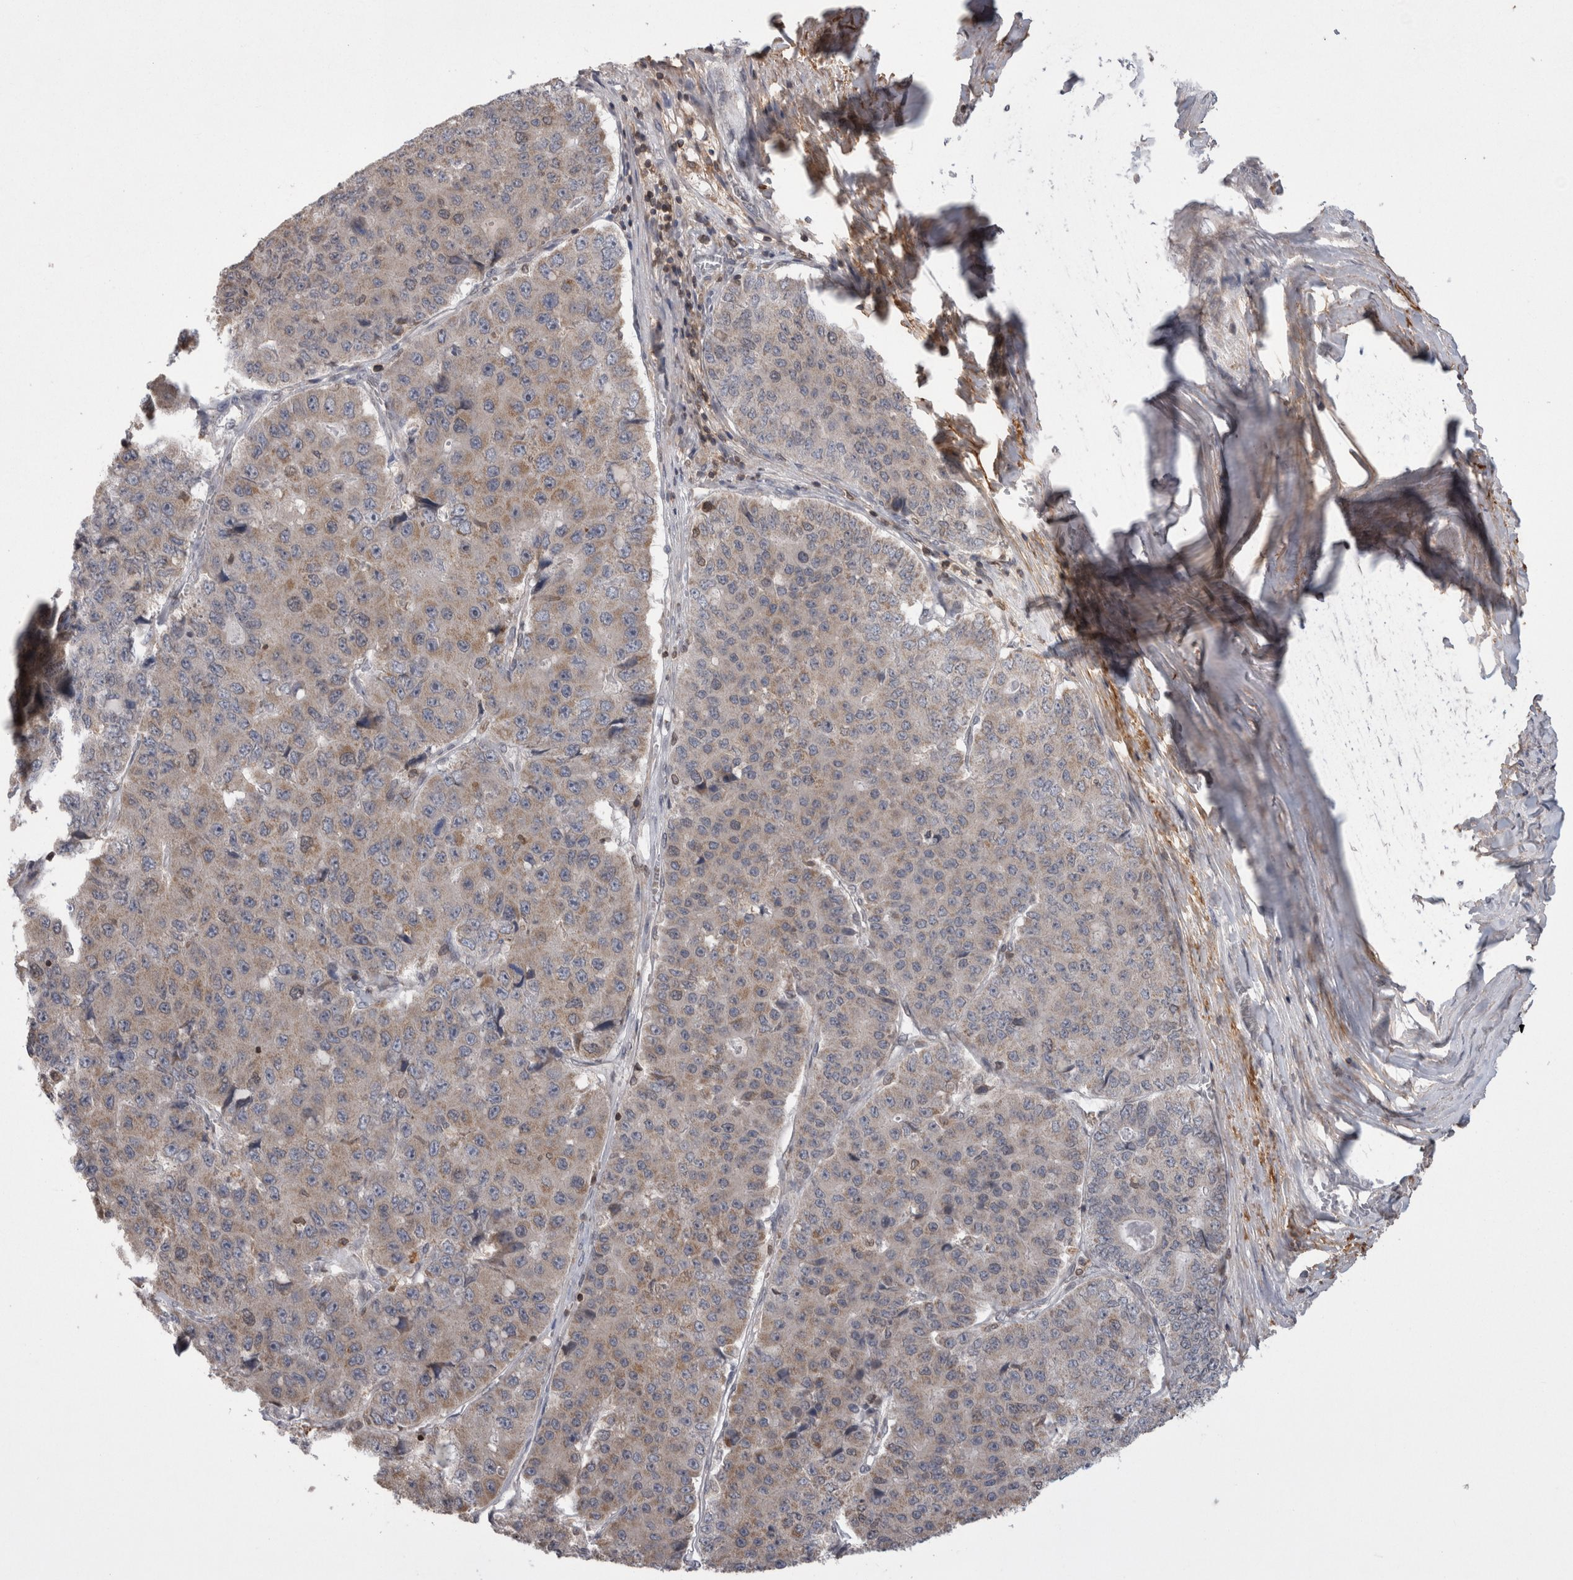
{"staining": {"intensity": "weak", "quantity": "<25%", "location": "cytoplasmic/membranous"}, "tissue": "pancreatic cancer", "cell_type": "Tumor cells", "image_type": "cancer", "snomed": [{"axis": "morphology", "description": "Adenocarcinoma, NOS"}, {"axis": "topography", "description": "Pancreas"}], "caption": "Immunohistochemistry (IHC) micrograph of human pancreatic cancer stained for a protein (brown), which exhibits no staining in tumor cells.", "gene": "DARS2", "patient": {"sex": "male", "age": 50}}